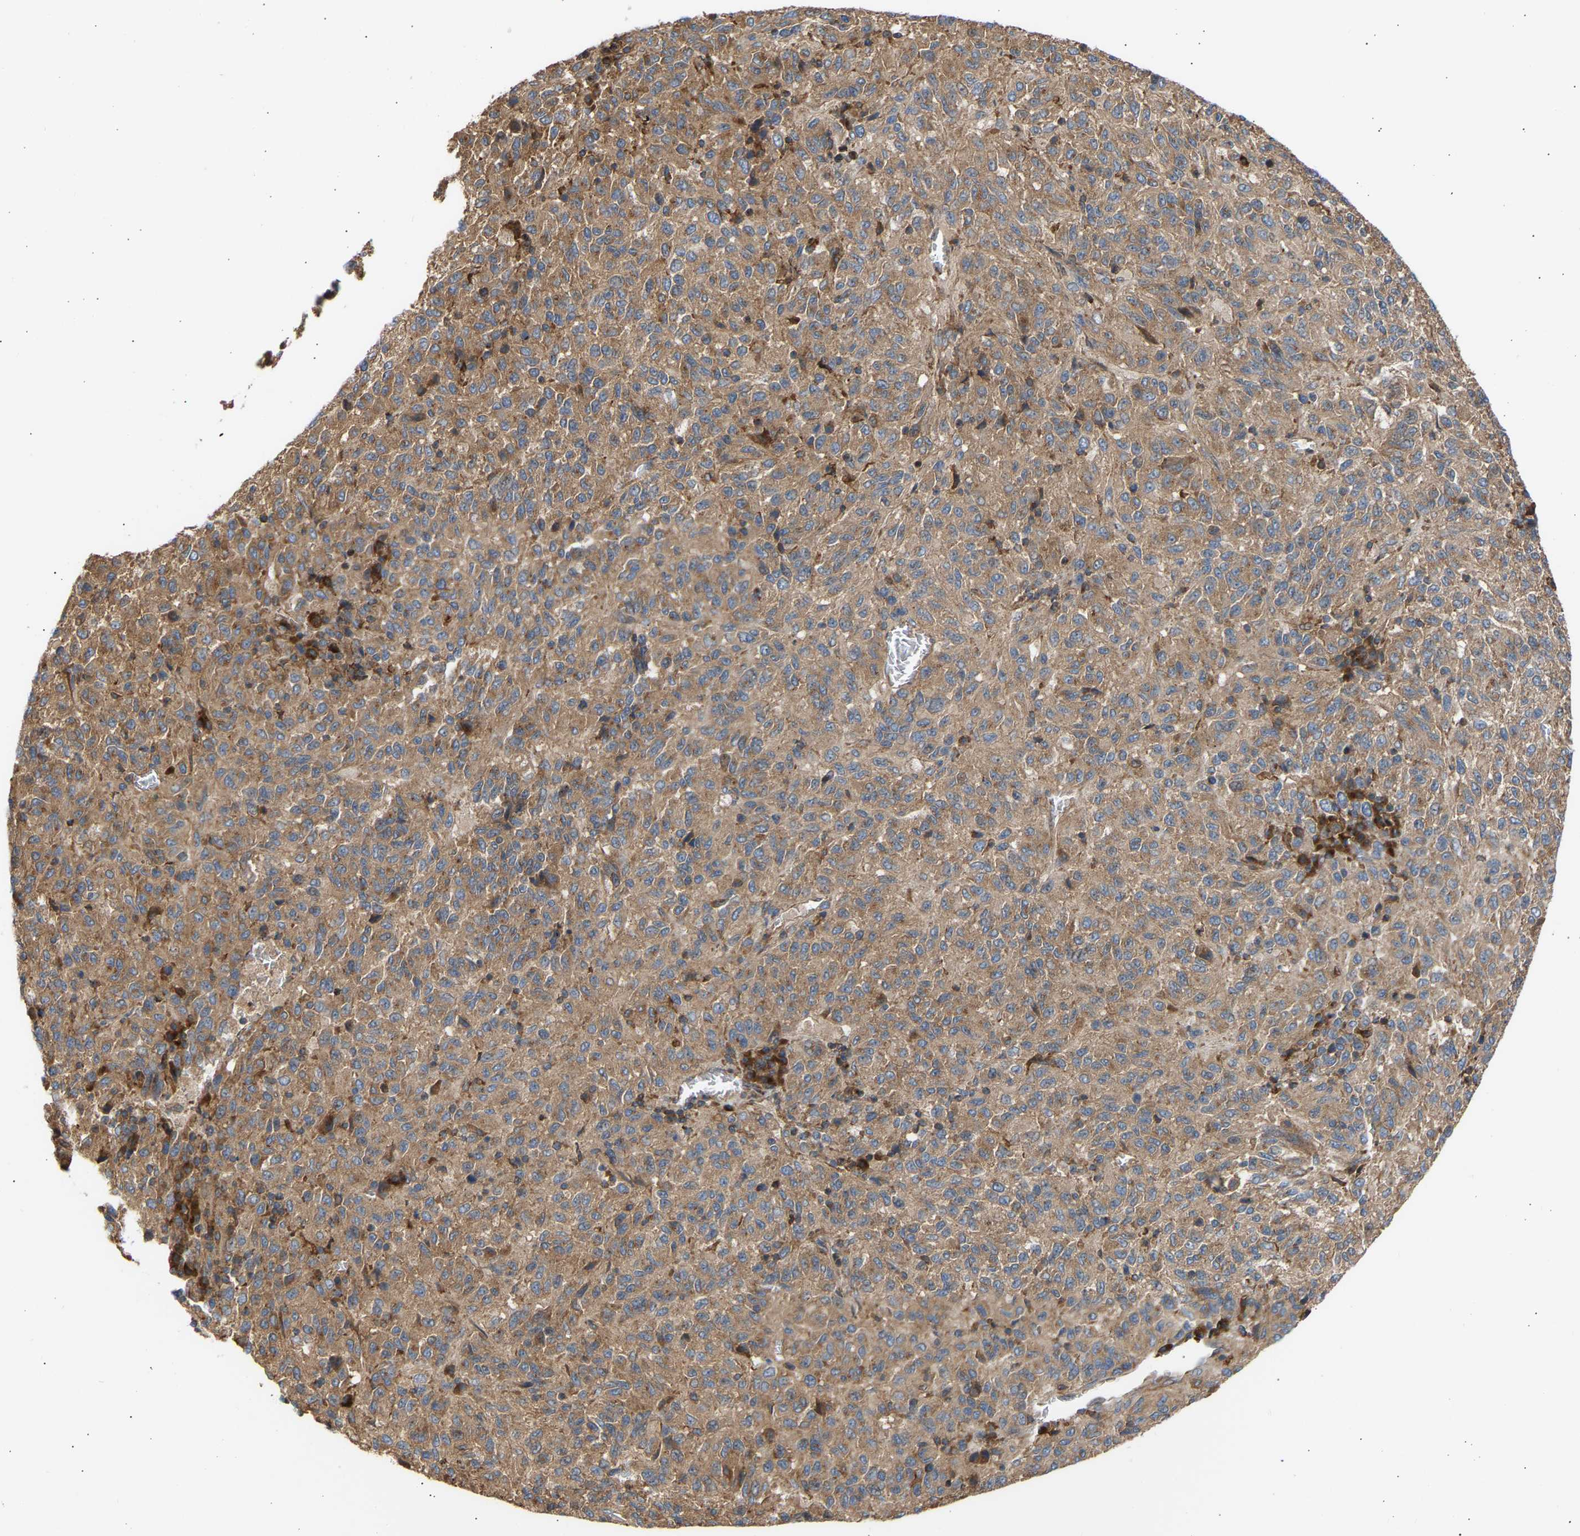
{"staining": {"intensity": "moderate", "quantity": ">75%", "location": "cytoplasmic/membranous"}, "tissue": "melanoma", "cell_type": "Tumor cells", "image_type": "cancer", "snomed": [{"axis": "morphology", "description": "Malignant melanoma, Metastatic site"}, {"axis": "topography", "description": "Lung"}], "caption": "Immunohistochemical staining of melanoma reveals medium levels of moderate cytoplasmic/membranous expression in approximately >75% of tumor cells.", "gene": "GCN1", "patient": {"sex": "male", "age": 64}}